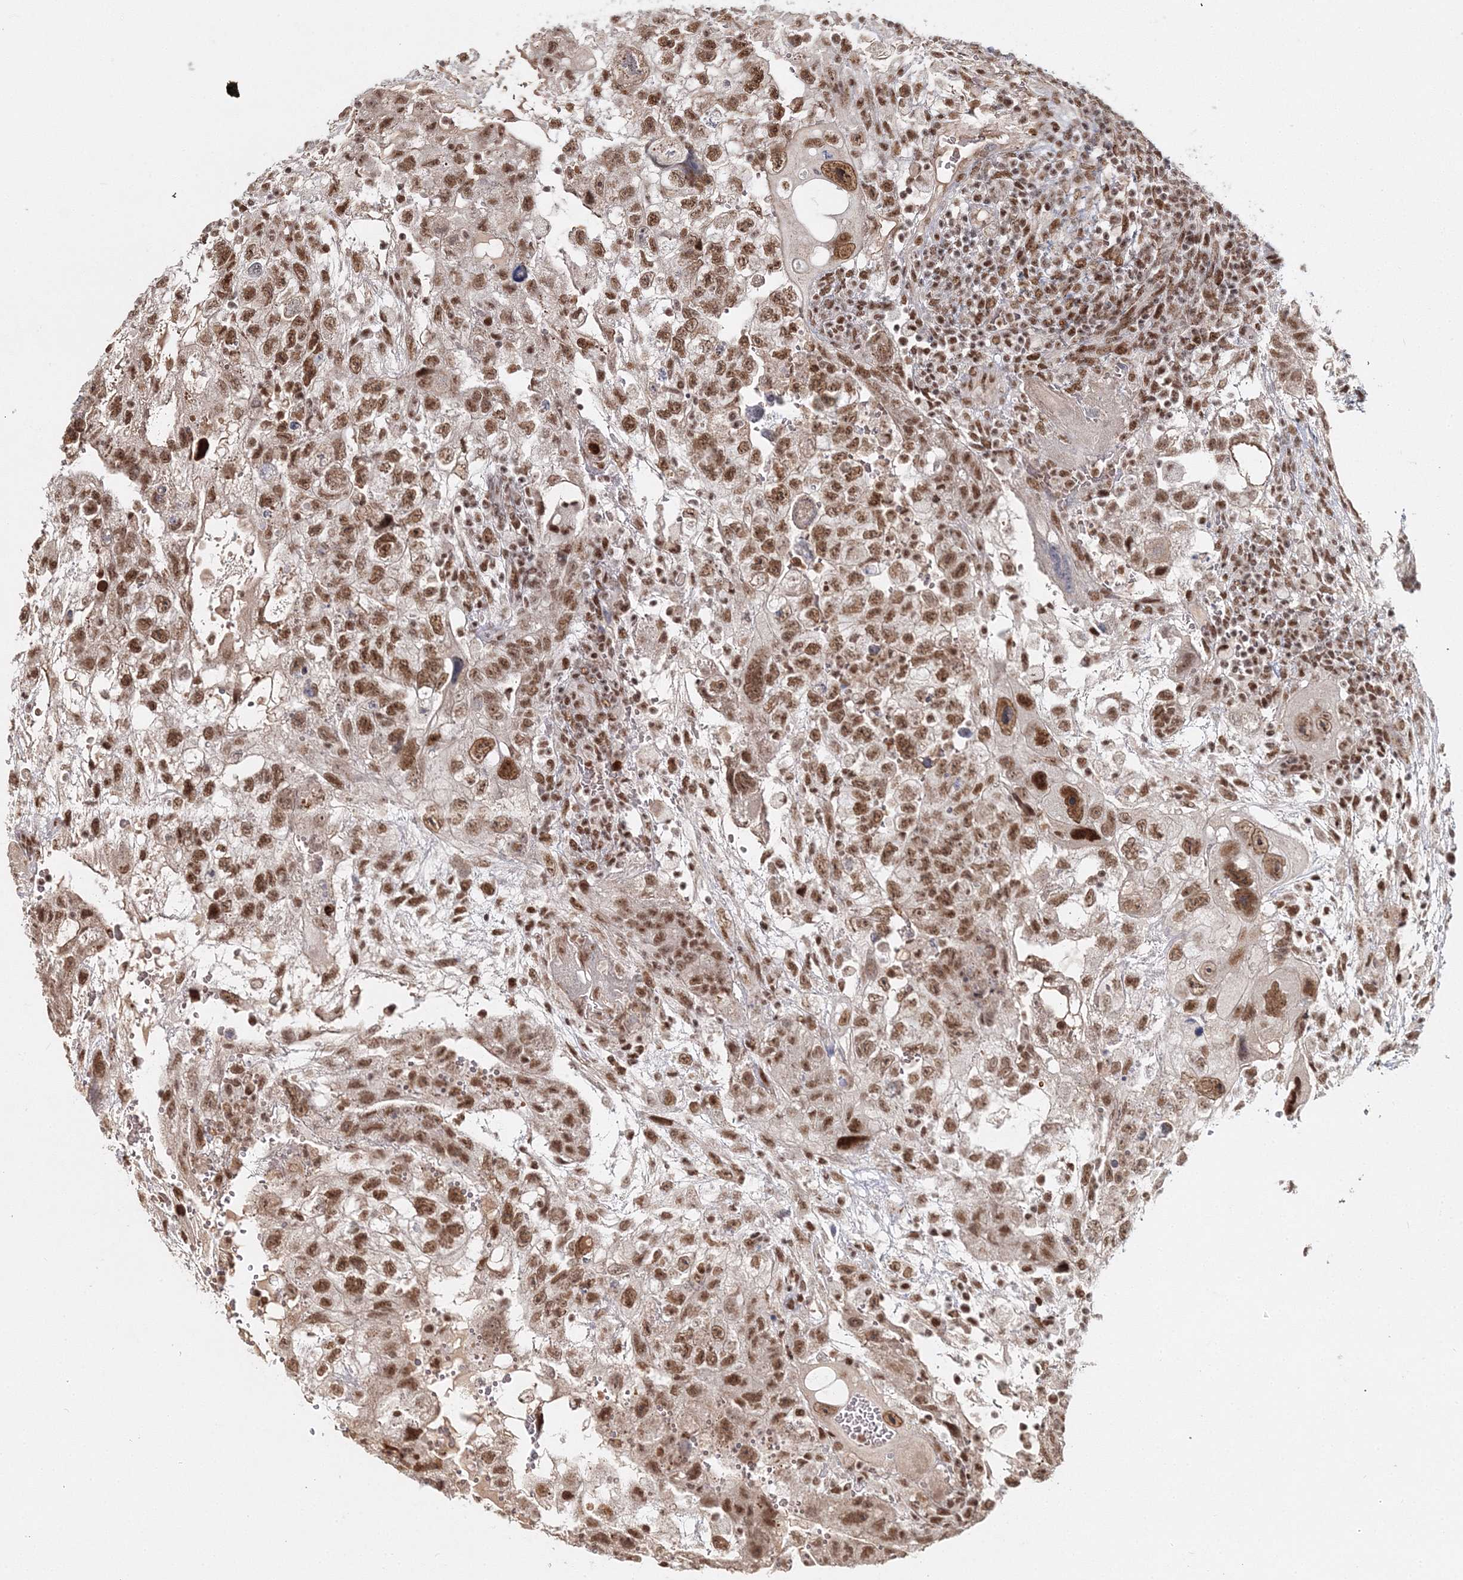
{"staining": {"intensity": "moderate", "quantity": ">75%", "location": "nuclear"}, "tissue": "testis cancer", "cell_type": "Tumor cells", "image_type": "cancer", "snomed": [{"axis": "morphology", "description": "Carcinoma, Embryonal, NOS"}, {"axis": "topography", "description": "Testis"}], "caption": "Human embryonal carcinoma (testis) stained with a protein marker displays moderate staining in tumor cells.", "gene": "QRICH1", "patient": {"sex": "male", "age": 36}}